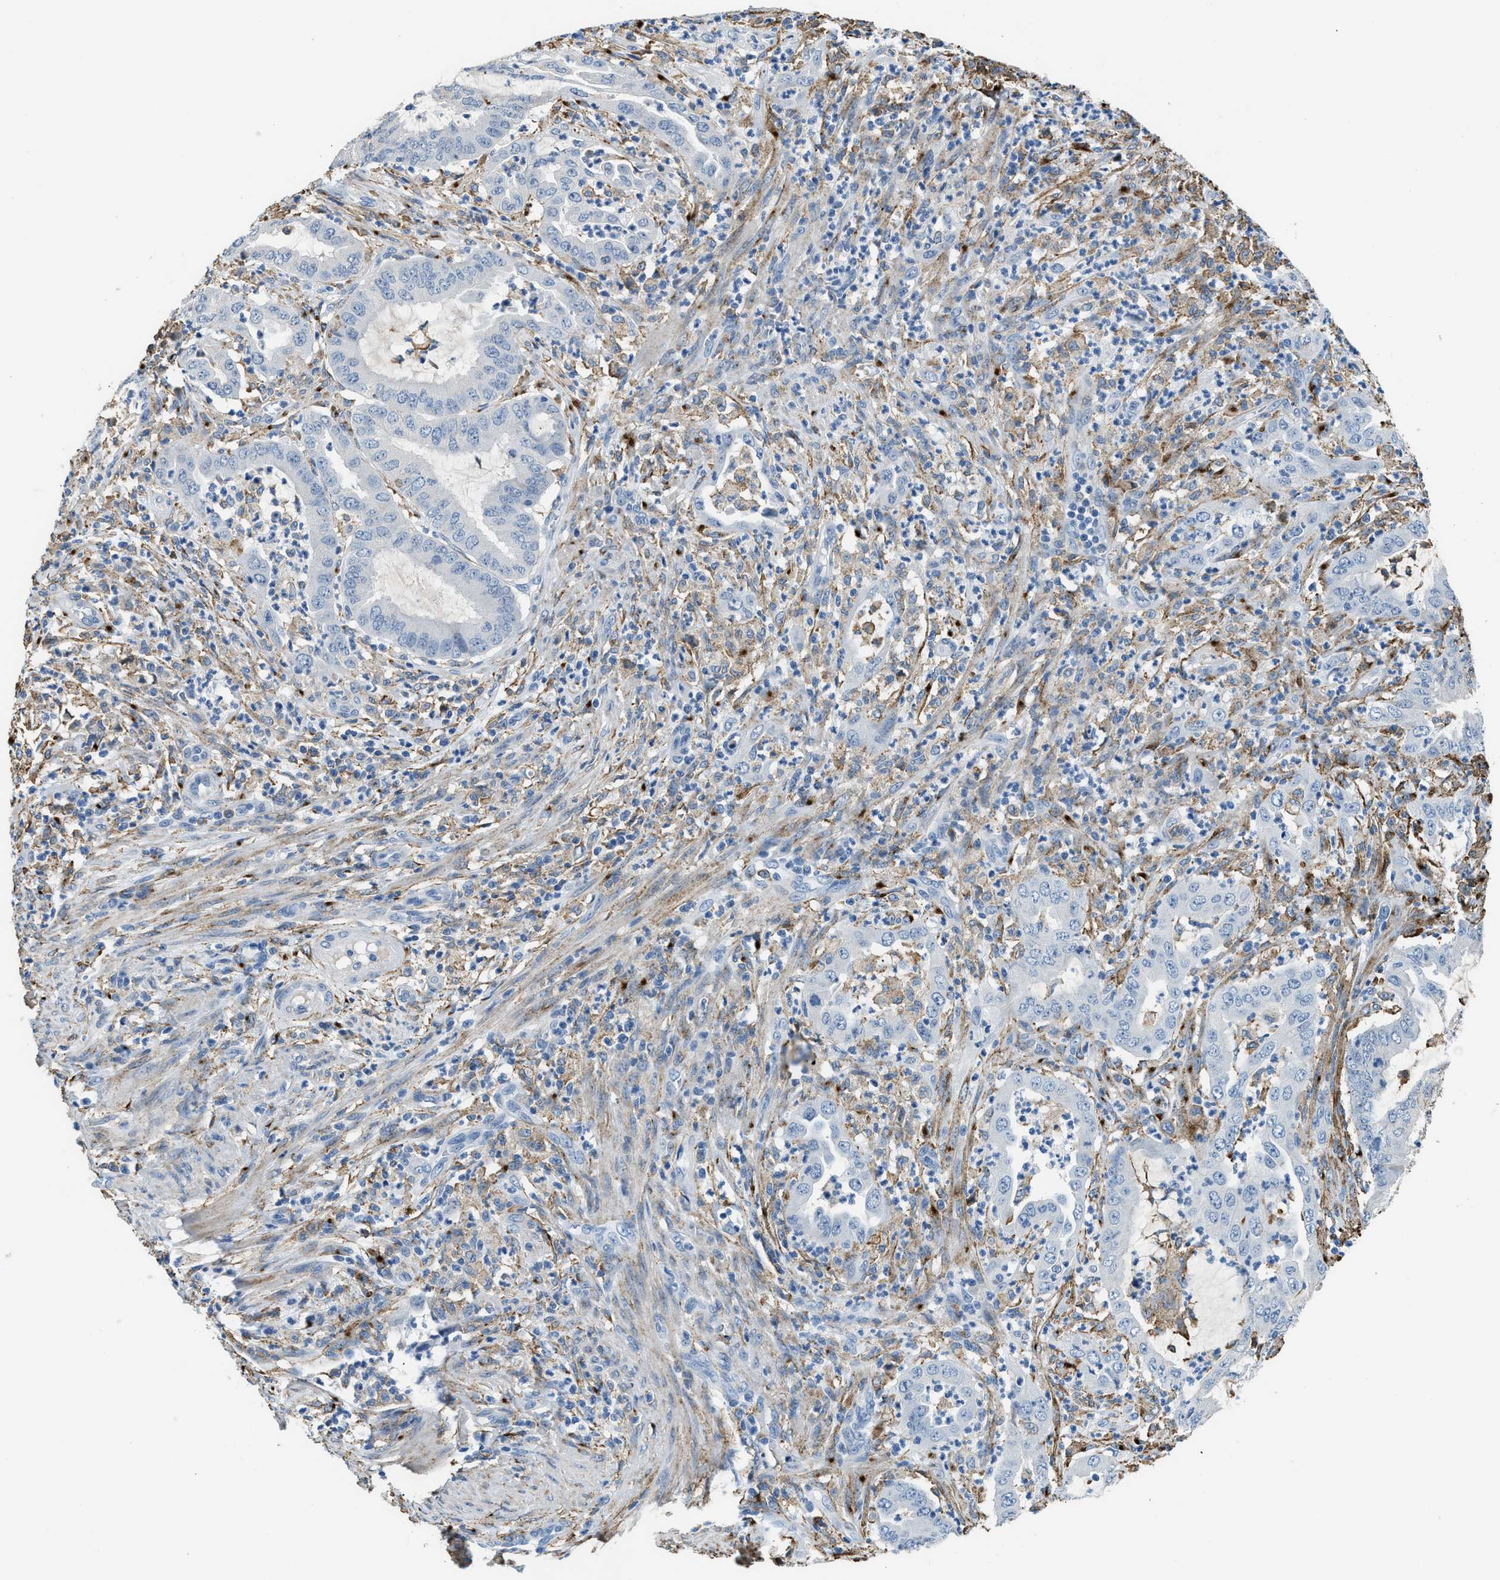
{"staining": {"intensity": "negative", "quantity": "none", "location": "none"}, "tissue": "endometrial cancer", "cell_type": "Tumor cells", "image_type": "cancer", "snomed": [{"axis": "morphology", "description": "Adenocarcinoma, NOS"}, {"axis": "topography", "description": "Endometrium"}], "caption": "Photomicrograph shows no significant protein positivity in tumor cells of adenocarcinoma (endometrial).", "gene": "LRP1", "patient": {"sex": "female", "age": 70}}